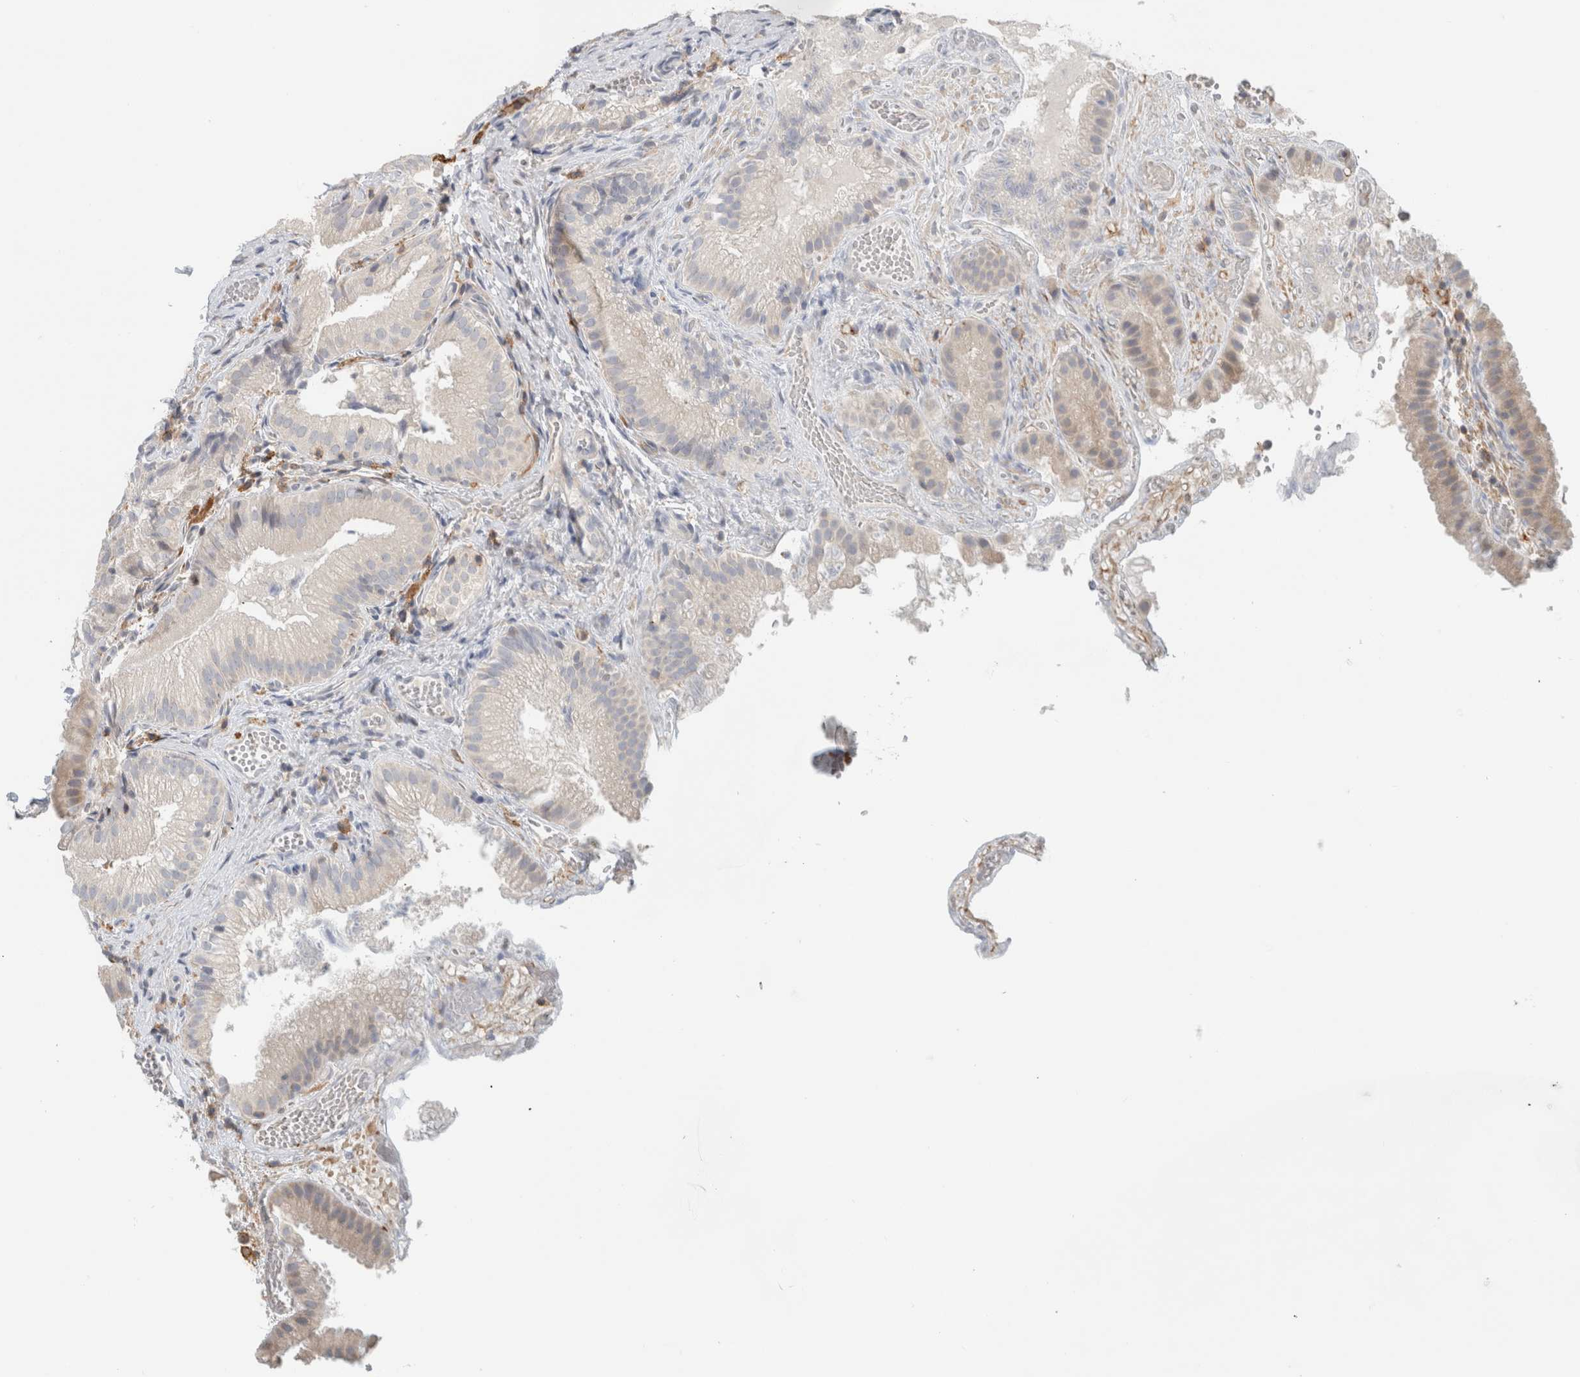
{"staining": {"intensity": "negative", "quantity": "none", "location": "none"}, "tissue": "gallbladder", "cell_type": "Glandular cells", "image_type": "normal", "snomed": [{"axis": "morphology", "description": "Normal tissue, NOS"}, {"axis": "topography", "description": "Gallbladder"}], "caption": "Image shows no protein expression in glandular cells of benign gallbladder. The staining is performed using DAB brown chromogen with nuclei counter-stained in using hematoxylin.", "gene": "ERCC6L2", "patient": {"sex": "female", "age": 30}}